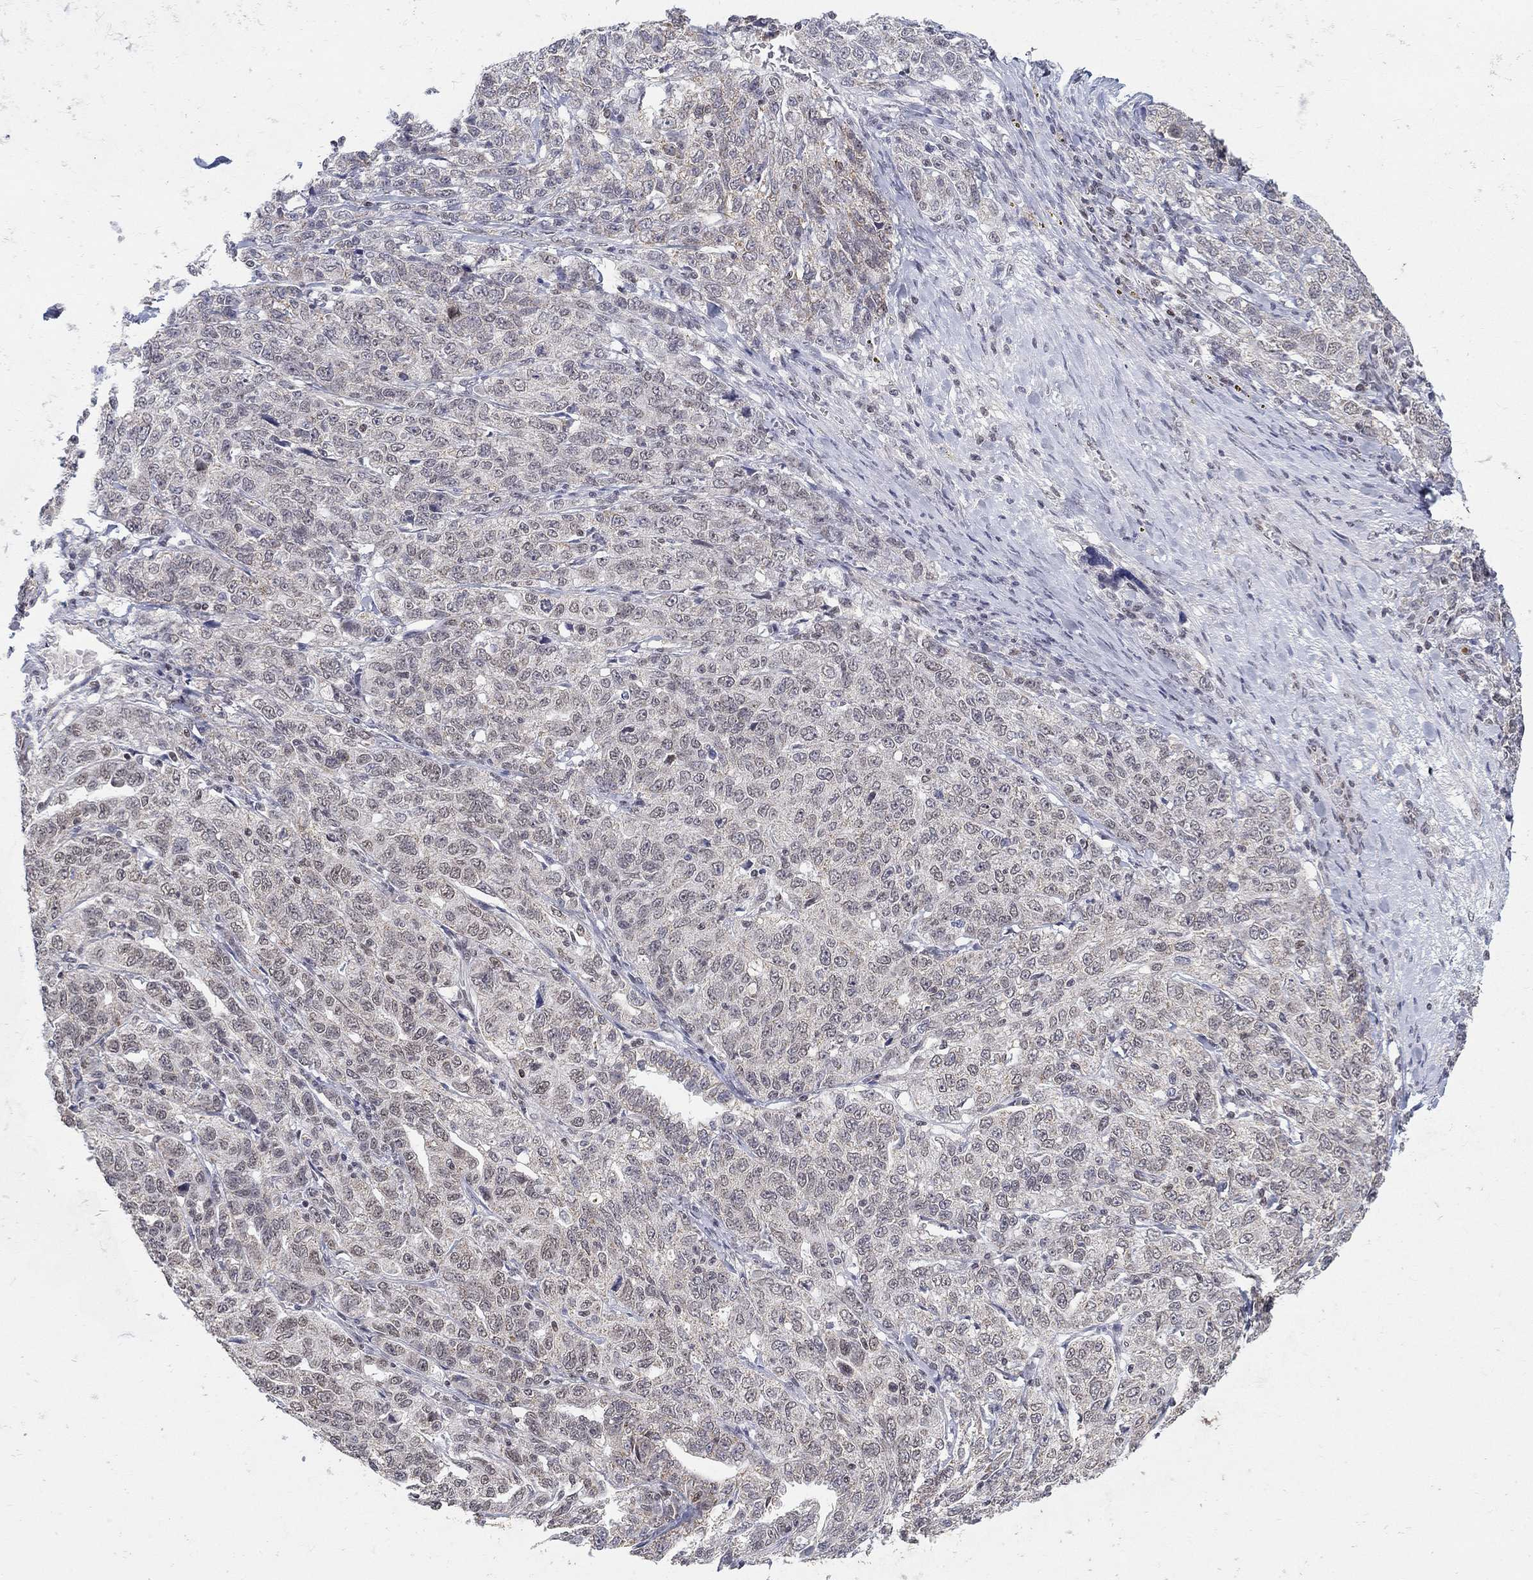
{"staining": {"intensity": "negative", "quantity": "none", "location": "none"}, "tissue": "ovarian cancer", "cell_type": "Tumor cells", "image_type": "cancer", "snomed": [{"axis": "morphology", "description": "Cystadenocarcinoma, serous, NOS"}, {"axis": "topography", "description": "Ovary"}], "caption": "Tumor cells are negative for protein expression in human ovarian cancer. (Brightfield microscopy of DAB (3,3'-diaminobenzidine) IHC at high magnification).", "gene": "KLF12", "patient": {"sex": "female", "age": 71}}